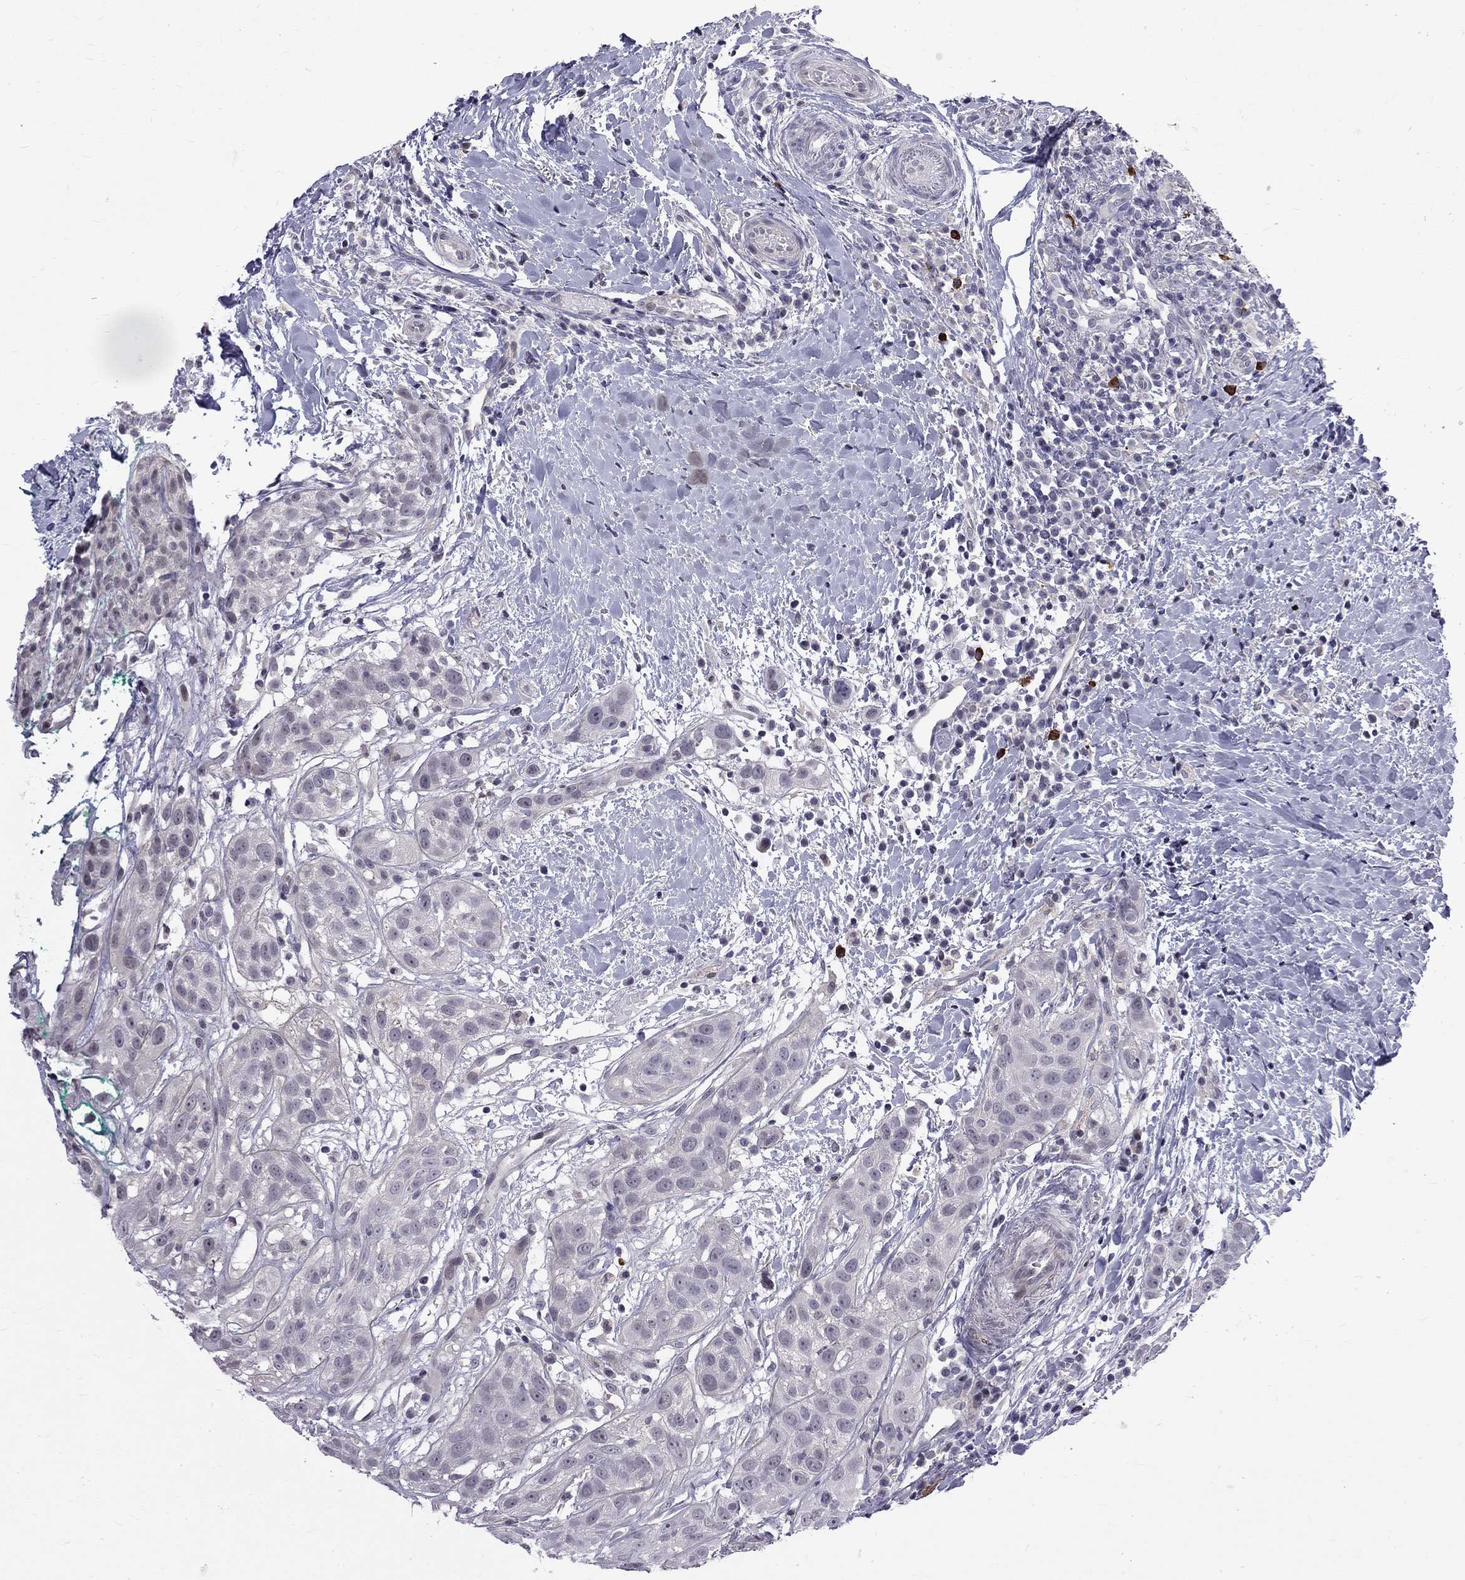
{"staining": {"intensity": "negative", "quantity": "none", "location": "none"}, "tissue": "head and neck cancer", "cell_type": "Tumor cells", "image_type": "cancer", "snomed": [{"axis": "morphology", "description": "Normal tissue, NOS"}, {"axis": "morphology", "description": "Squamous cell carcinoma, NOS"}, {"axis": "topography", "description": "Oral tissue"}, {"axis": "topography", "description": "Salivary gland"}, {"axis": "topography", "description": "Head-Neck"}], "caption": "Protein analysis of head and neck cancer (squamous cell carcinoma) reveals no significant positivity in tumor cells.", "gene": "RTL9", "patient": {"sex": "female", "age": 62}}